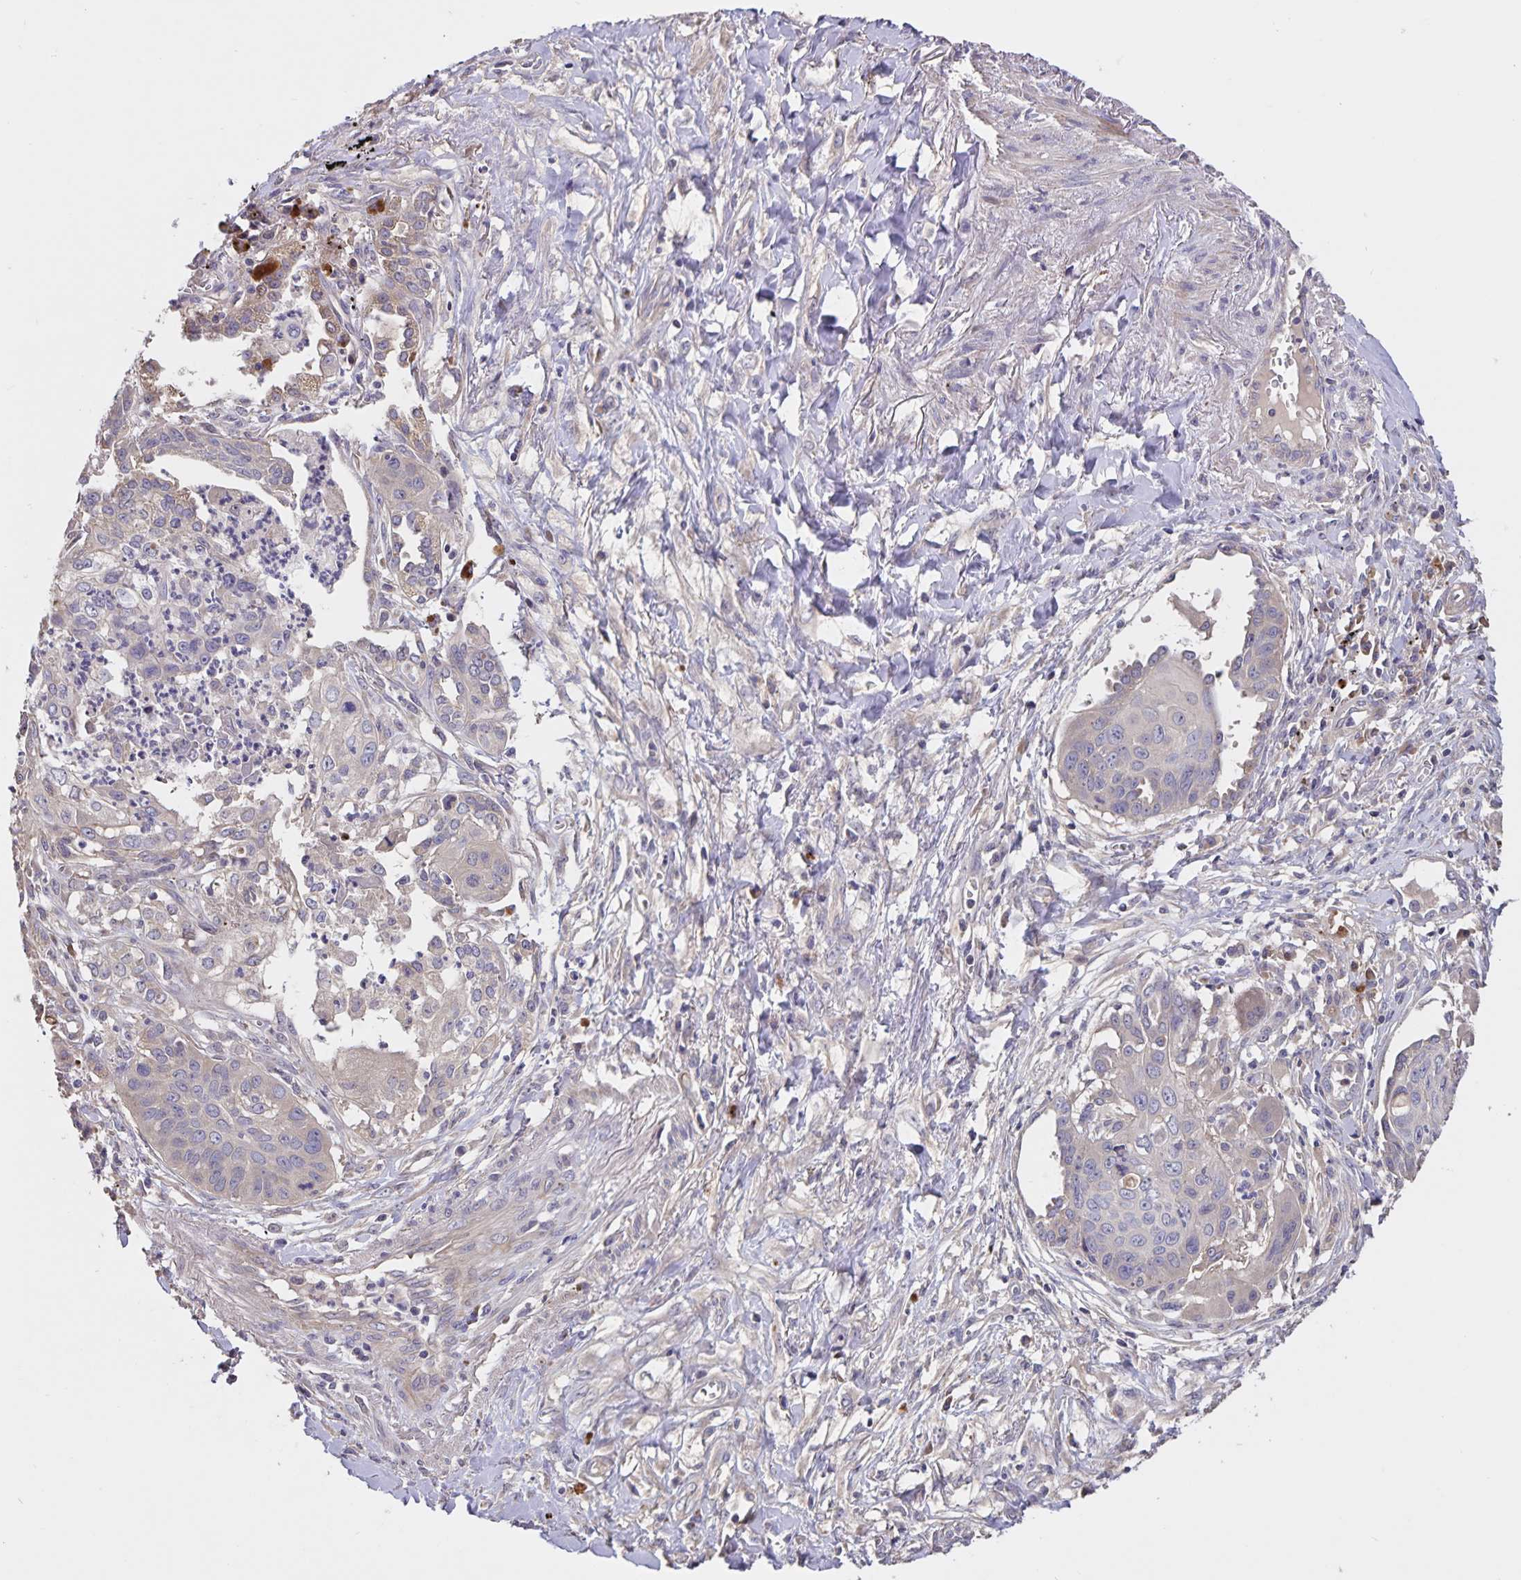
{"staining": {"intensity": "negative", "quantity": "none", "location": "none"}, "tissue": "lung cancer", "cell_type": "Tumor cells", "image_type": "cancer", "snomed": [{"axis": "morphology", "description": "Squamous cell carcinoma, NOS"}, {"axis": "topography", "description": "Lung"}], "caption": "Tumor cells are negative for brown protein staining in lung cancer.", "gene": "FBXL16", "patient": {"sex": "male", "age": 71}}